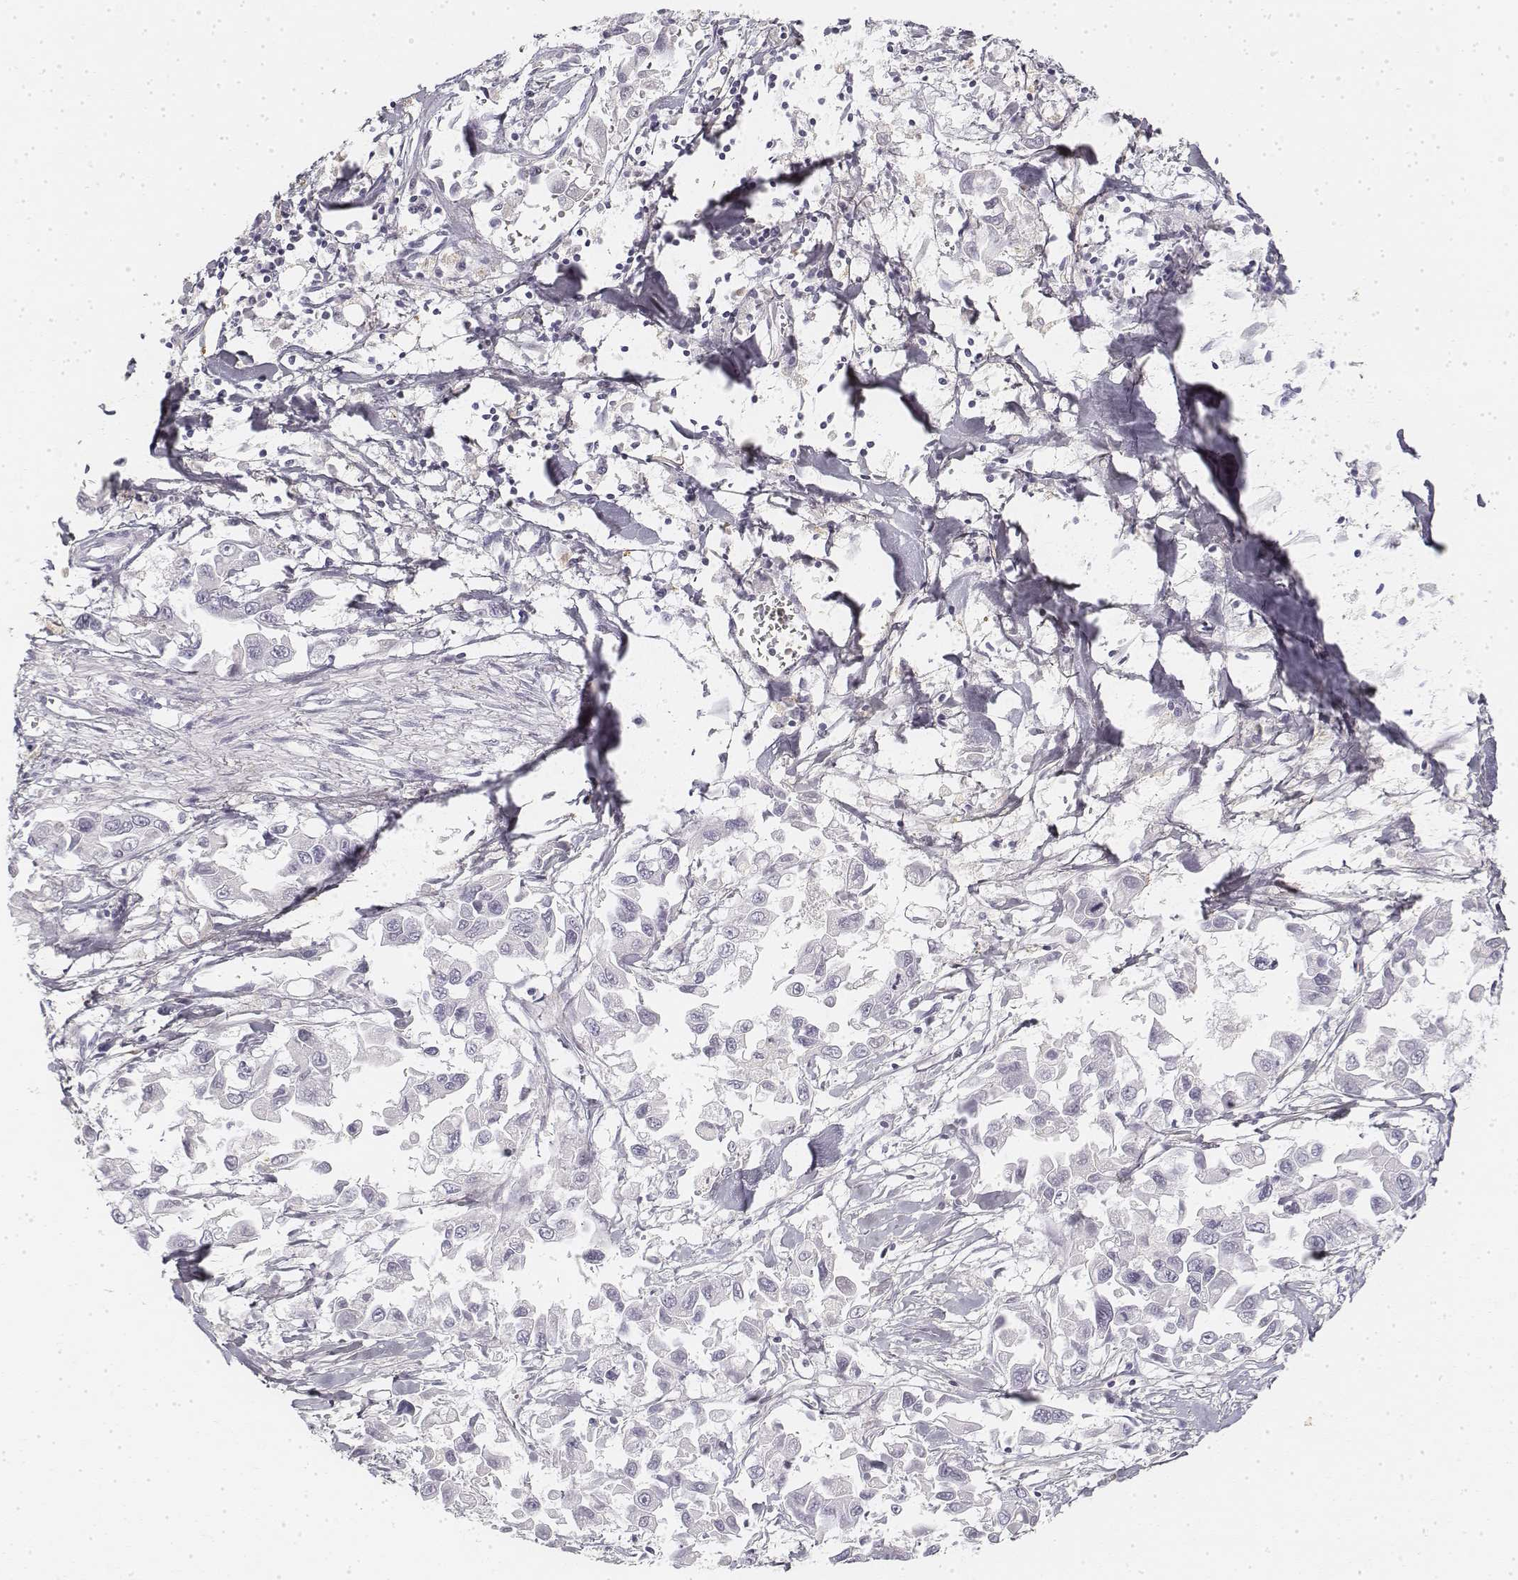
{"staining": {"intensity": "negative", "quantity": "none", "location": "none"}, "tissue": "pancreatic cancer", "cell_type": "Tumor cells", "image_type": "cancer", "snomed": [{"axis": "morphology", "description": "Adenocarcinoma, NOS"}, {"axis": "topography", "description": "Pancreas"}], "caption": "The photomicrograph shows no staining of tumor cells in pancreatic adenocarcinoma.", "gene": "KRT84", "patient": {"sex": "female", "age": 83}}